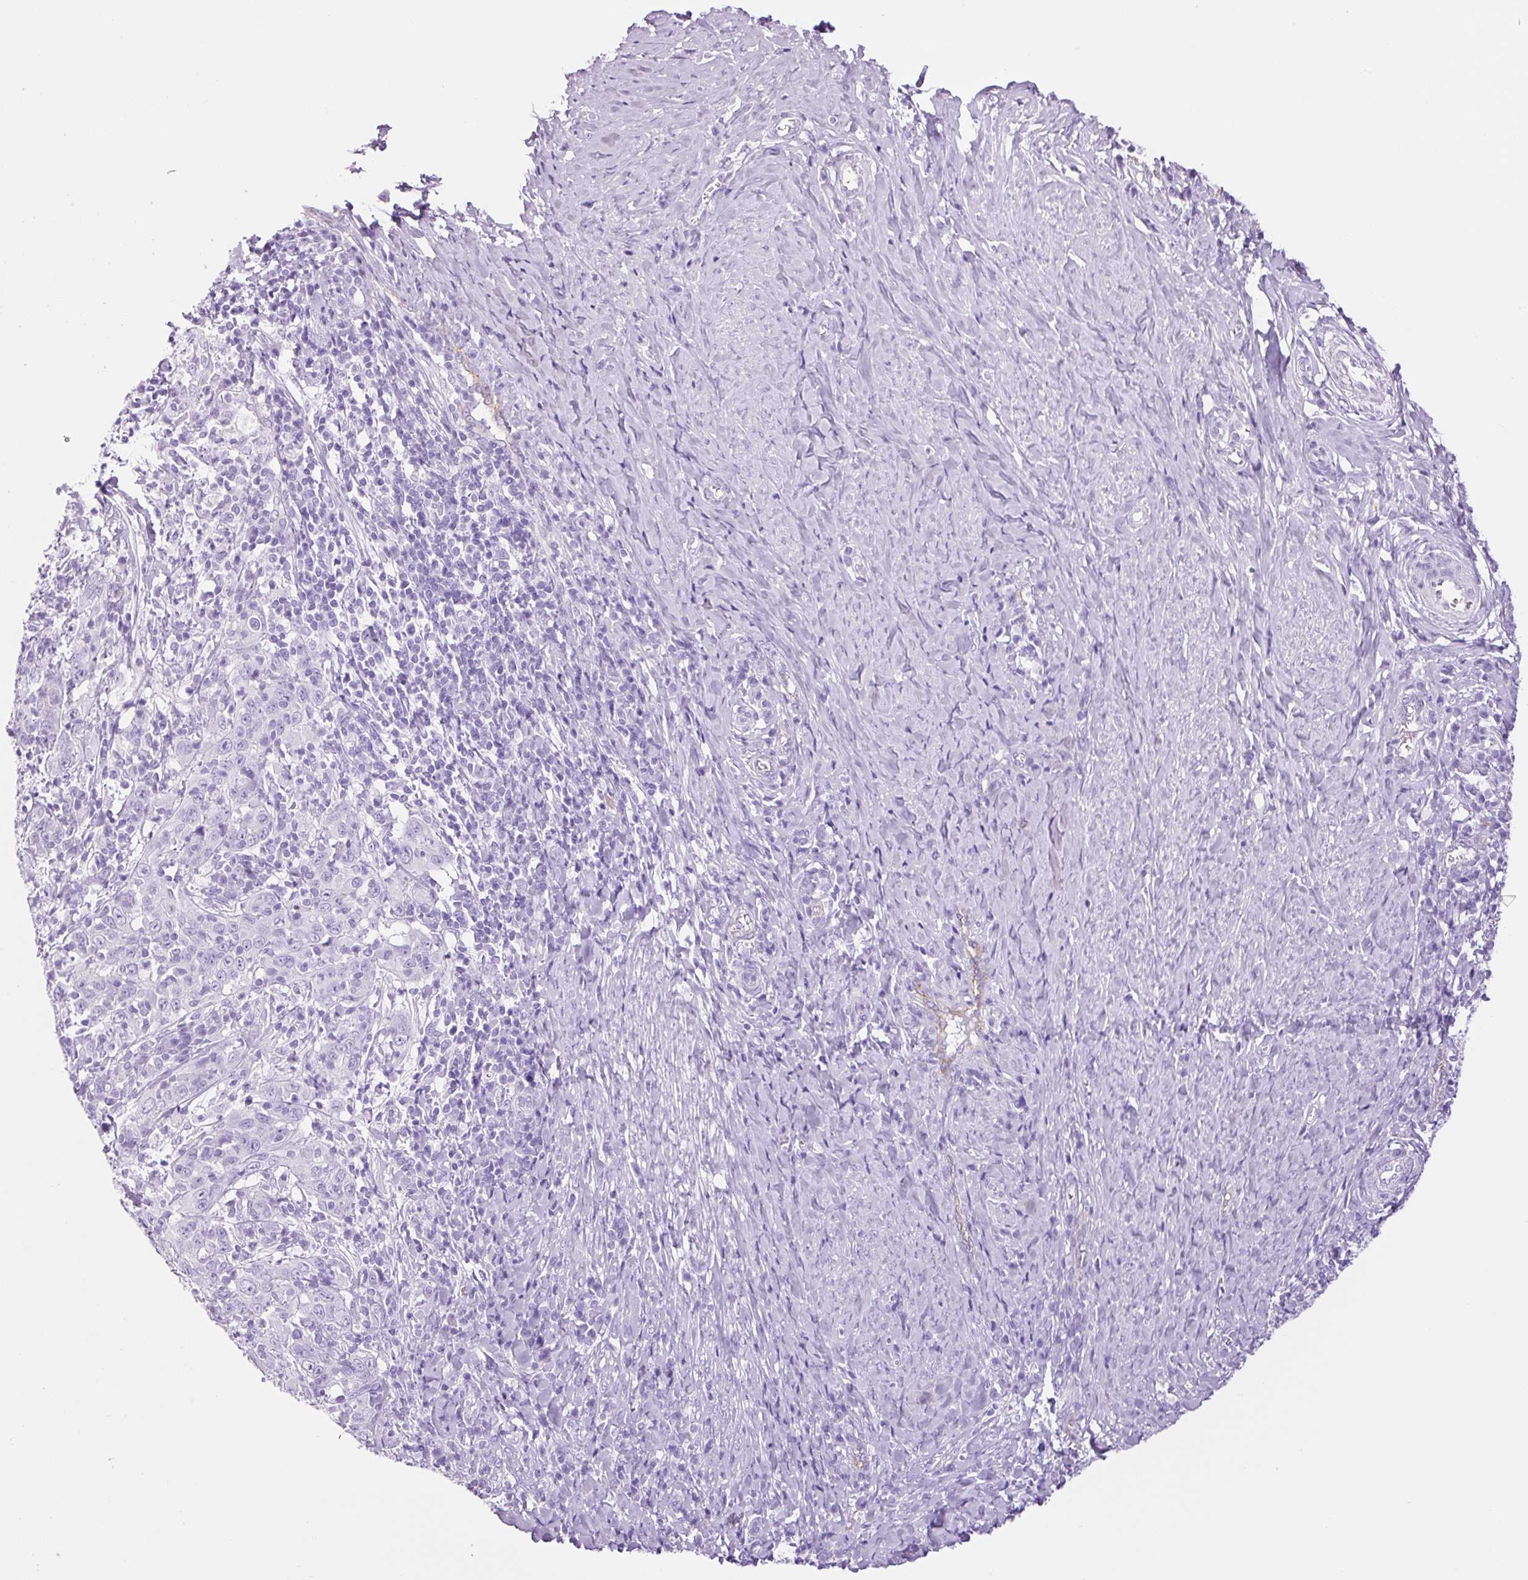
{"staining": {"intensity": "negative", "quantity": "none", "location": "none"}, "tissue": "cervical cancer", "cell_type": "Tumor cells", "image_type": "cancer", "snomed": [{"axis": "morphology", "description": "Squamous cell carcinoma, NOS"}, {"axis": "topography", "description": "Cervix"}], "caption": "The histopathology image reveals no significant staining in tumor cells of cervical squamous cell carcinoma.", "gene": "ADSS1", "patient": {"sex": "female", "age": 46}}